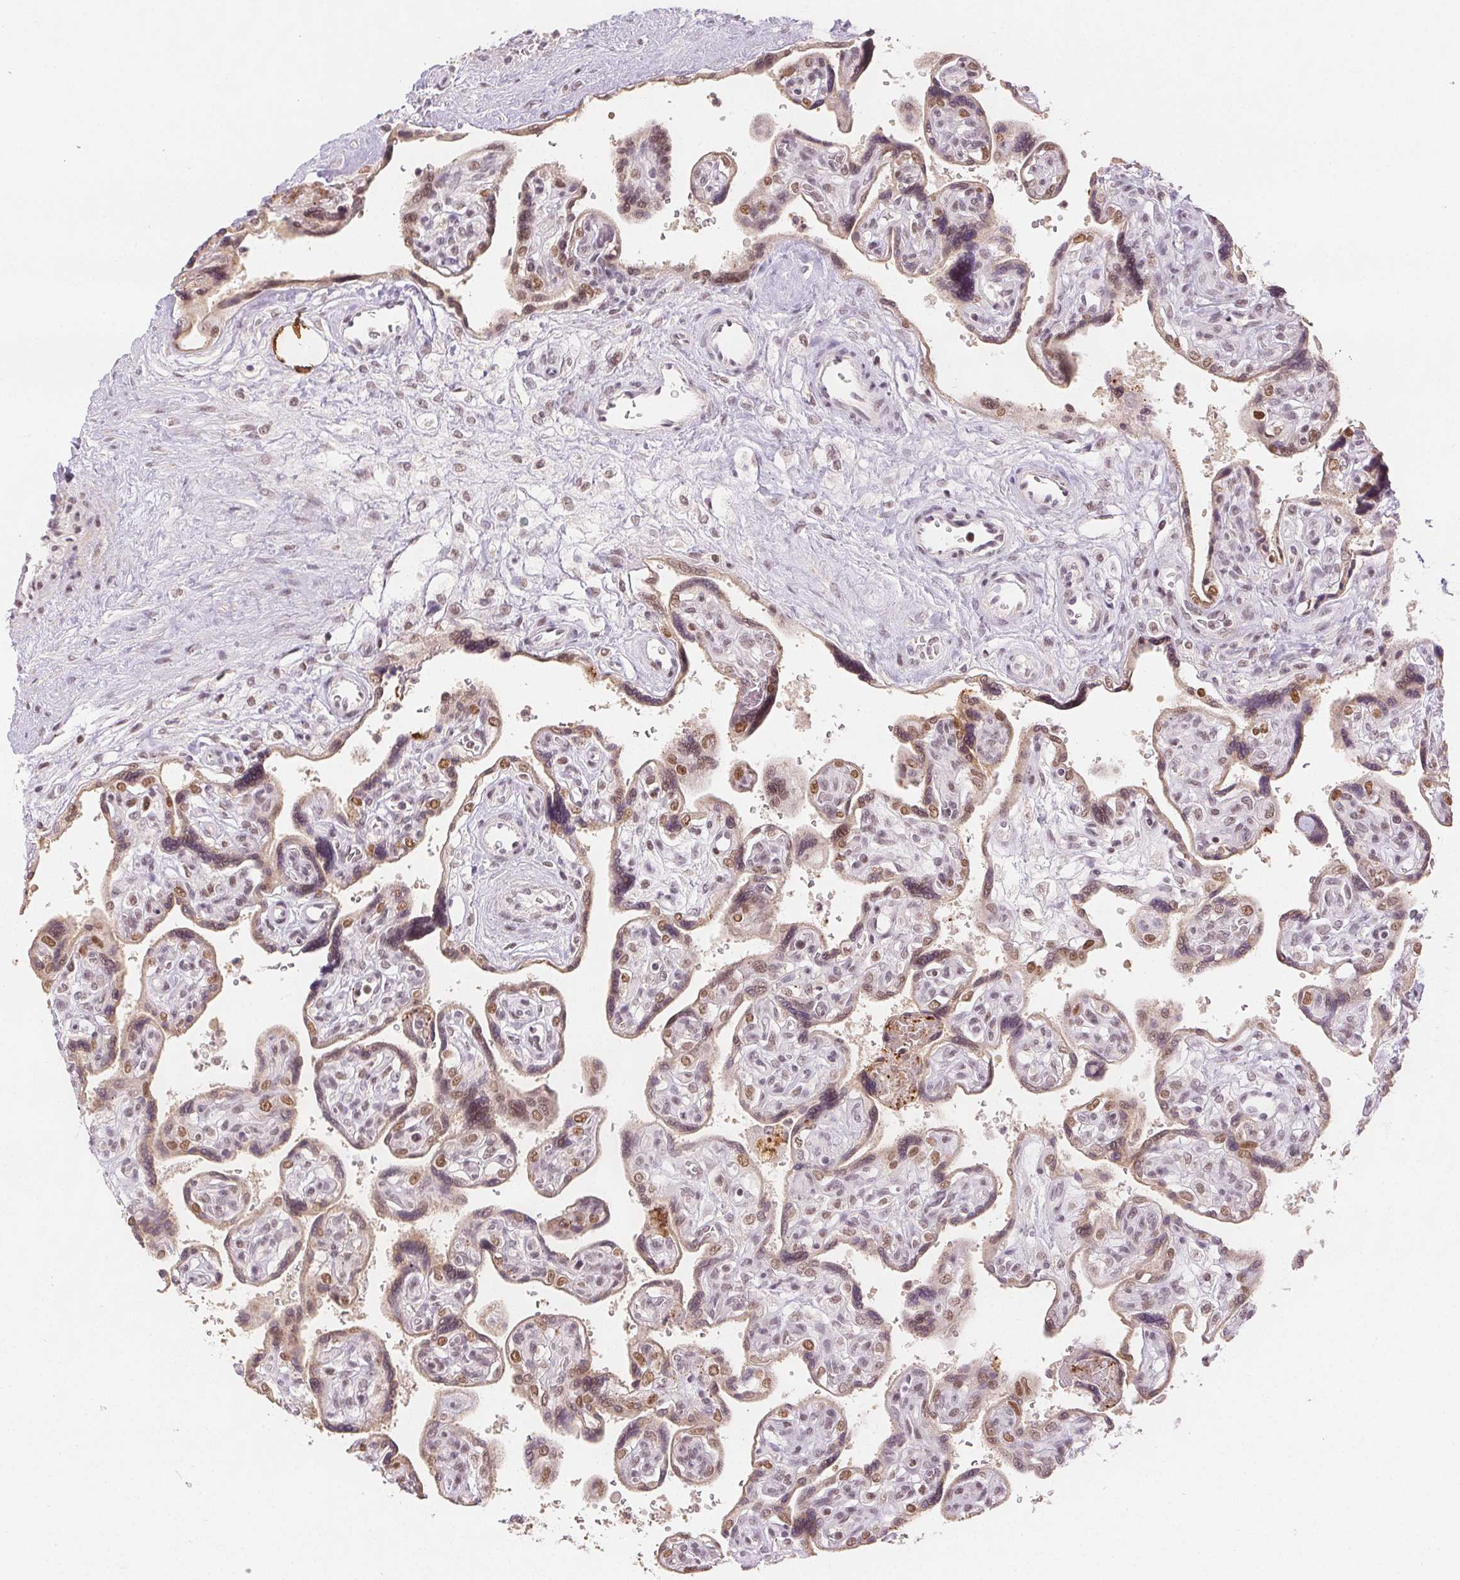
{"staining": {"intensity": "moderate", "quantity": "25%-75%", "location": "nuclear"}, "tissue": "placenta", "cell_type": "Decidual cells", "image_type": "normal", "snomed": [{"axis": "morphology", "description": "Normal tissue, NOS"}, {"axis": "topography", "description": "Placenta"}], "caption": "A brown stain shows moderate nuclear expression of a protein in decidual cells of benign human placenta. Using DAB (3,3'-diaminobenzidine) (brown) and hematoxylin (blue) stains, captured at high magnification using brightfield microscopy.", "gene": "DEK", "patient": {"sex": "female", "age": 39}}